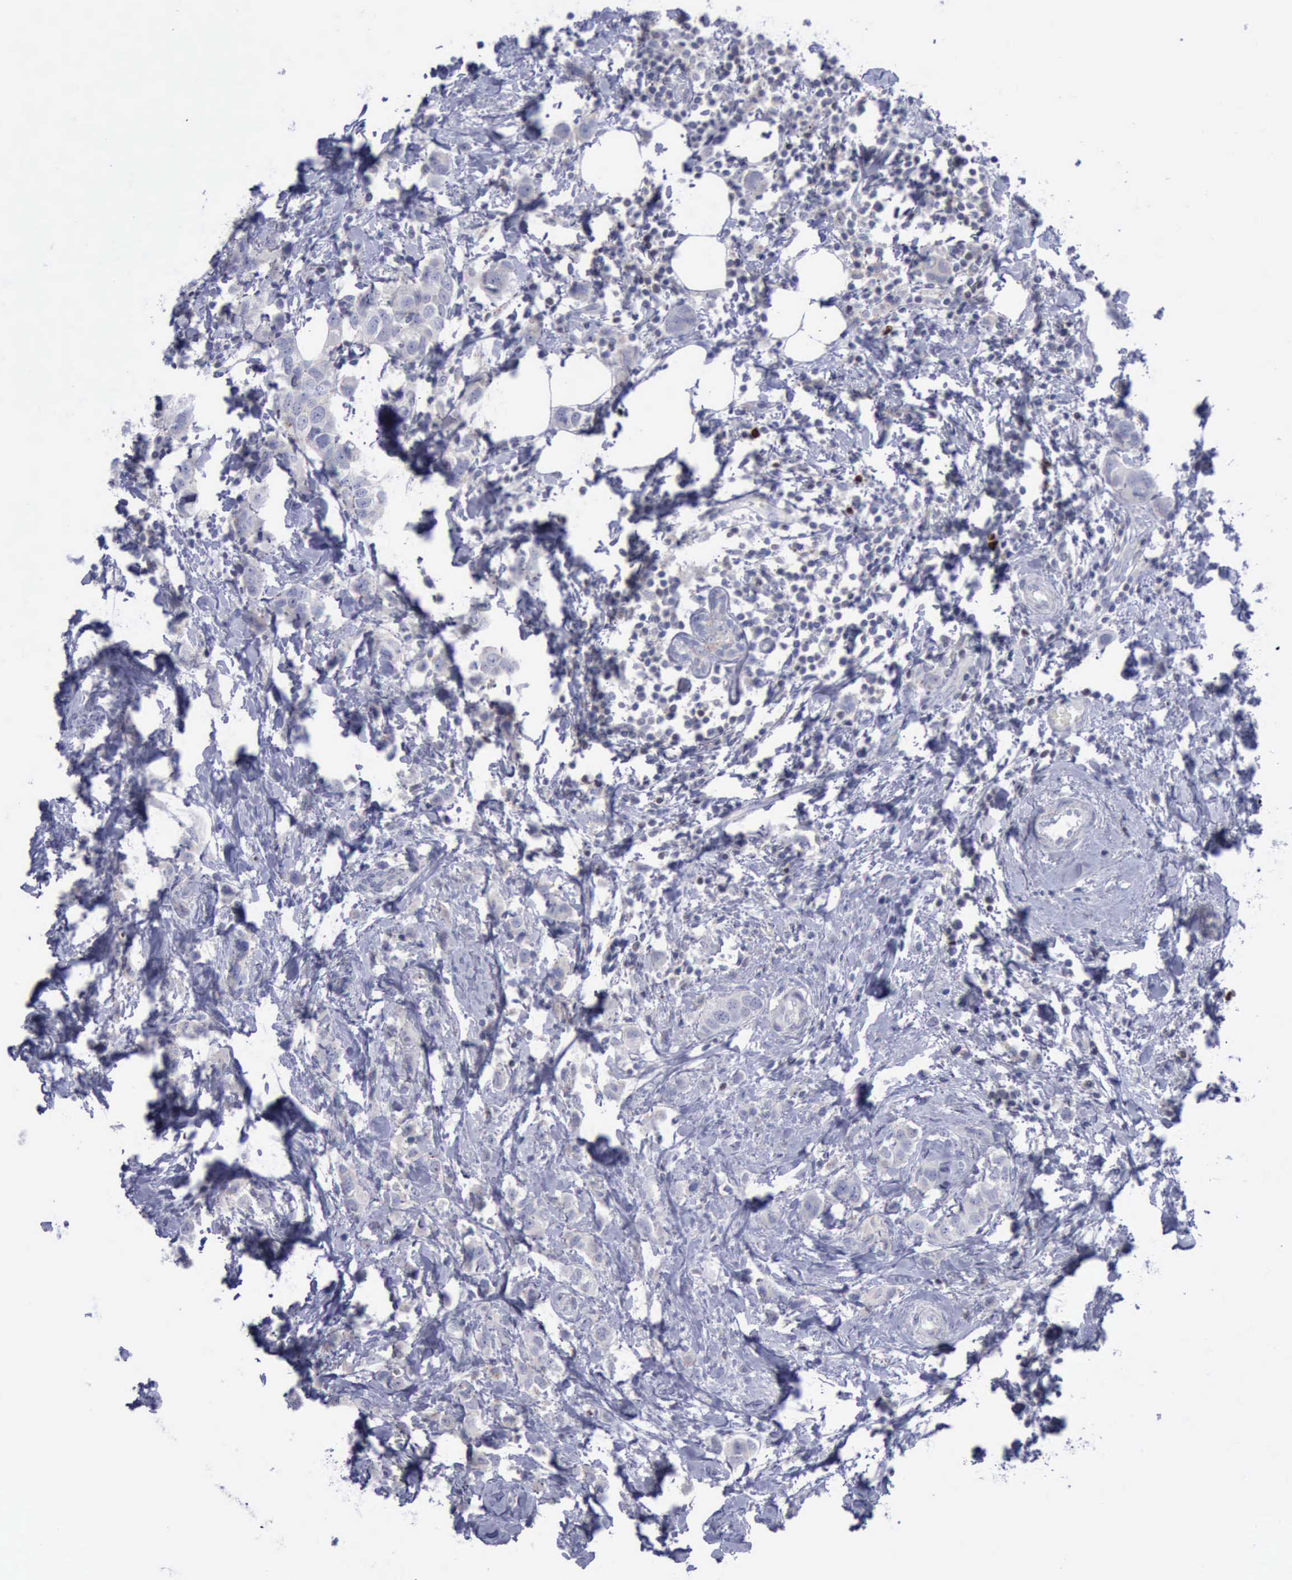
{"staining": {"intensity": "negative", "quantity": "none", "location": "none"}, "tissue": "breast cancer", "cell_type": "Tumor cells", "image_type": "cancer", "snomed": [{"axis": "morphology", "description": "Normal tissue, NOS"}, {"axis": "morphology", "description": "Duct carcinoma"}, {"axis": "topography", "description": "Breast"}], "caption": "Tumor cells show no significant protein staining in breast cancer (infiltrating ductal carcinoma).", "gene": "SATB2", "patient": {"sex": "female", "age": 50}}